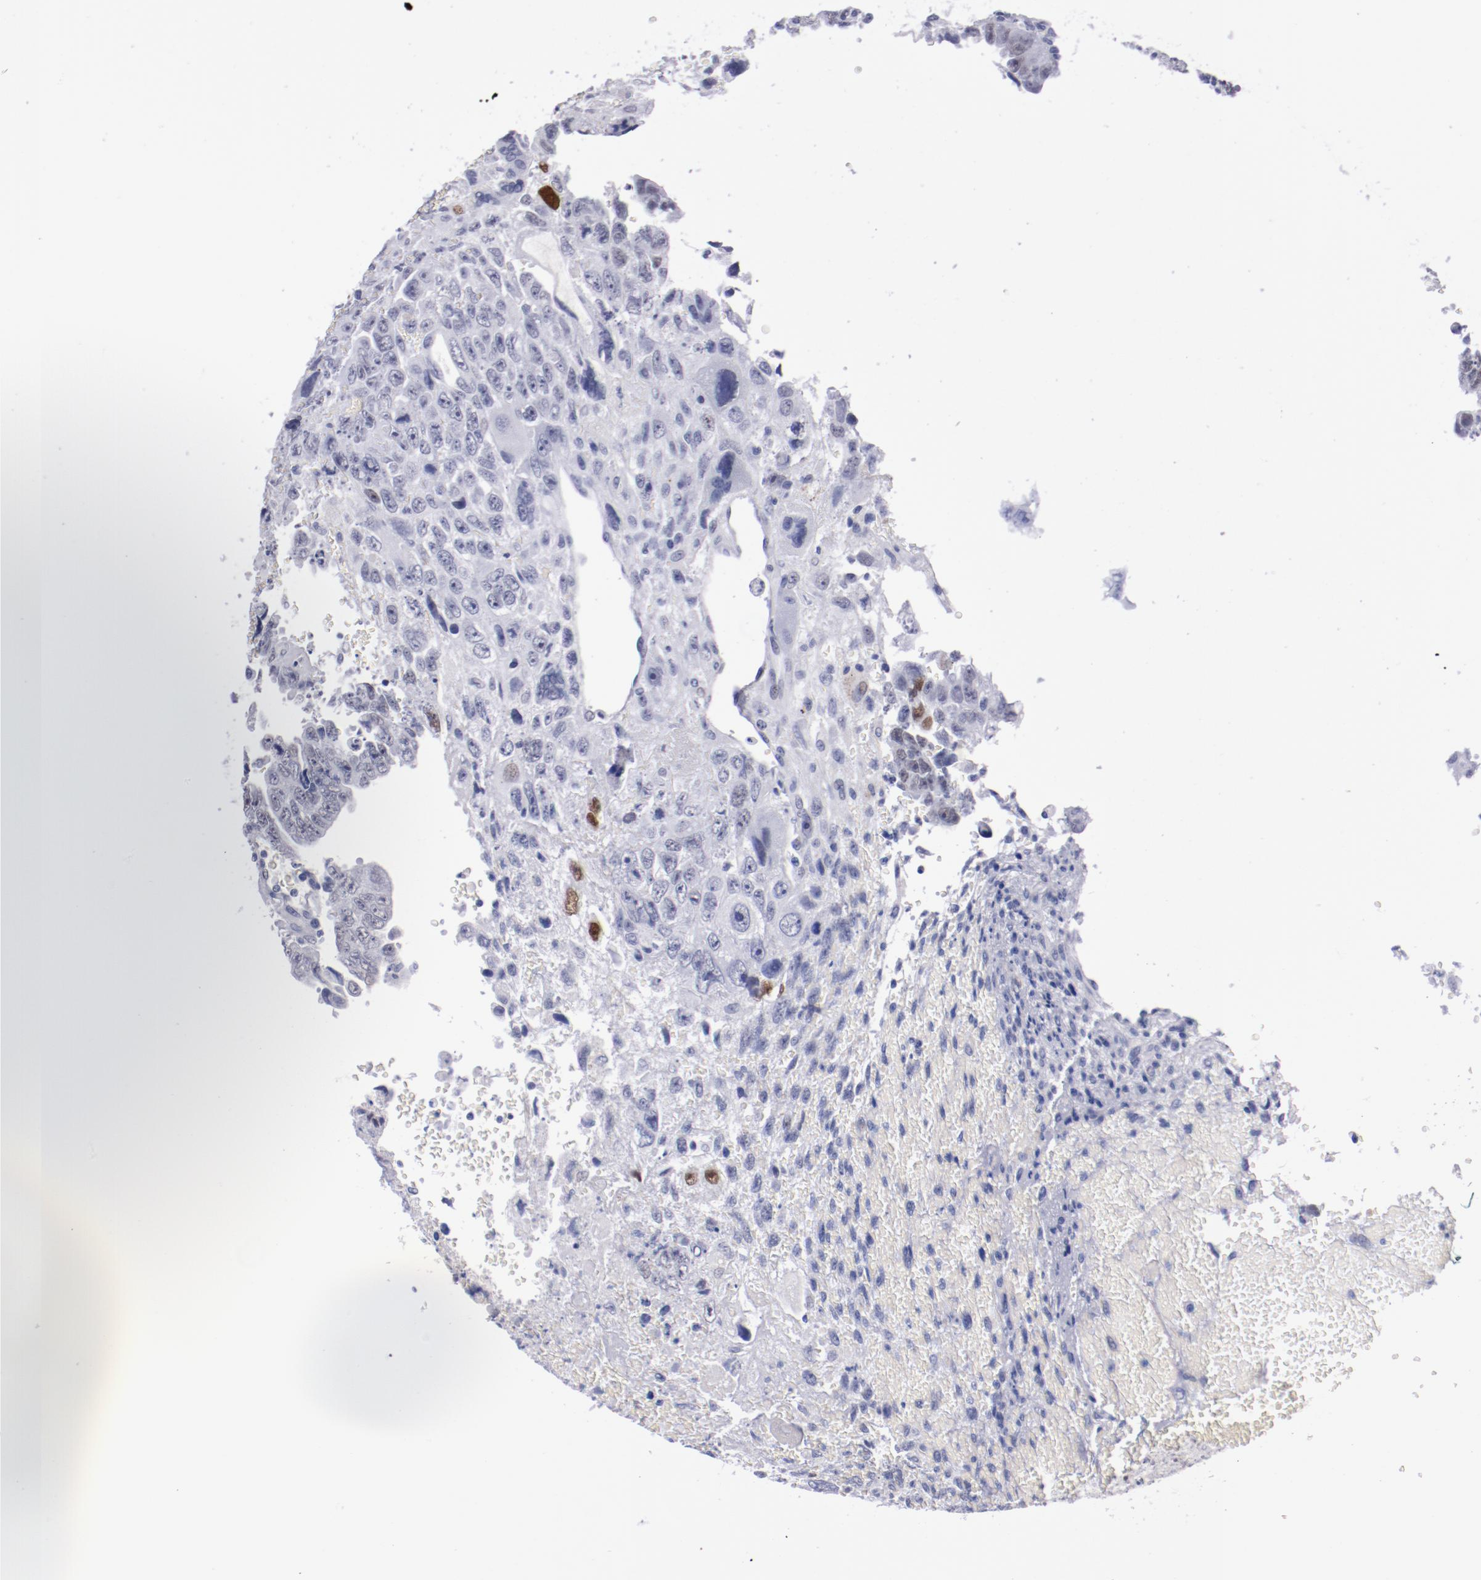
{"staining": {"intensity": "strong", "quantity": "<25%", "location": "nuclear"}, "tissue": "testis cancer", "cell_type": "Tumor cells", "image_type": "cancer", "snomed": [{"axis": "morphology", "description": "Carcinoma, Embryonal, NOS"}, {"axis": "topography", "description": "Testis"}], "caption": "Immunohistochemical staining of testis cancer (embryonal carcinoma) displays medium levels of strong nuclear protein staining in about <25% of tumor cells.", "gene": "HNF1B", "patient": {"sex": "male", "age": 28}}